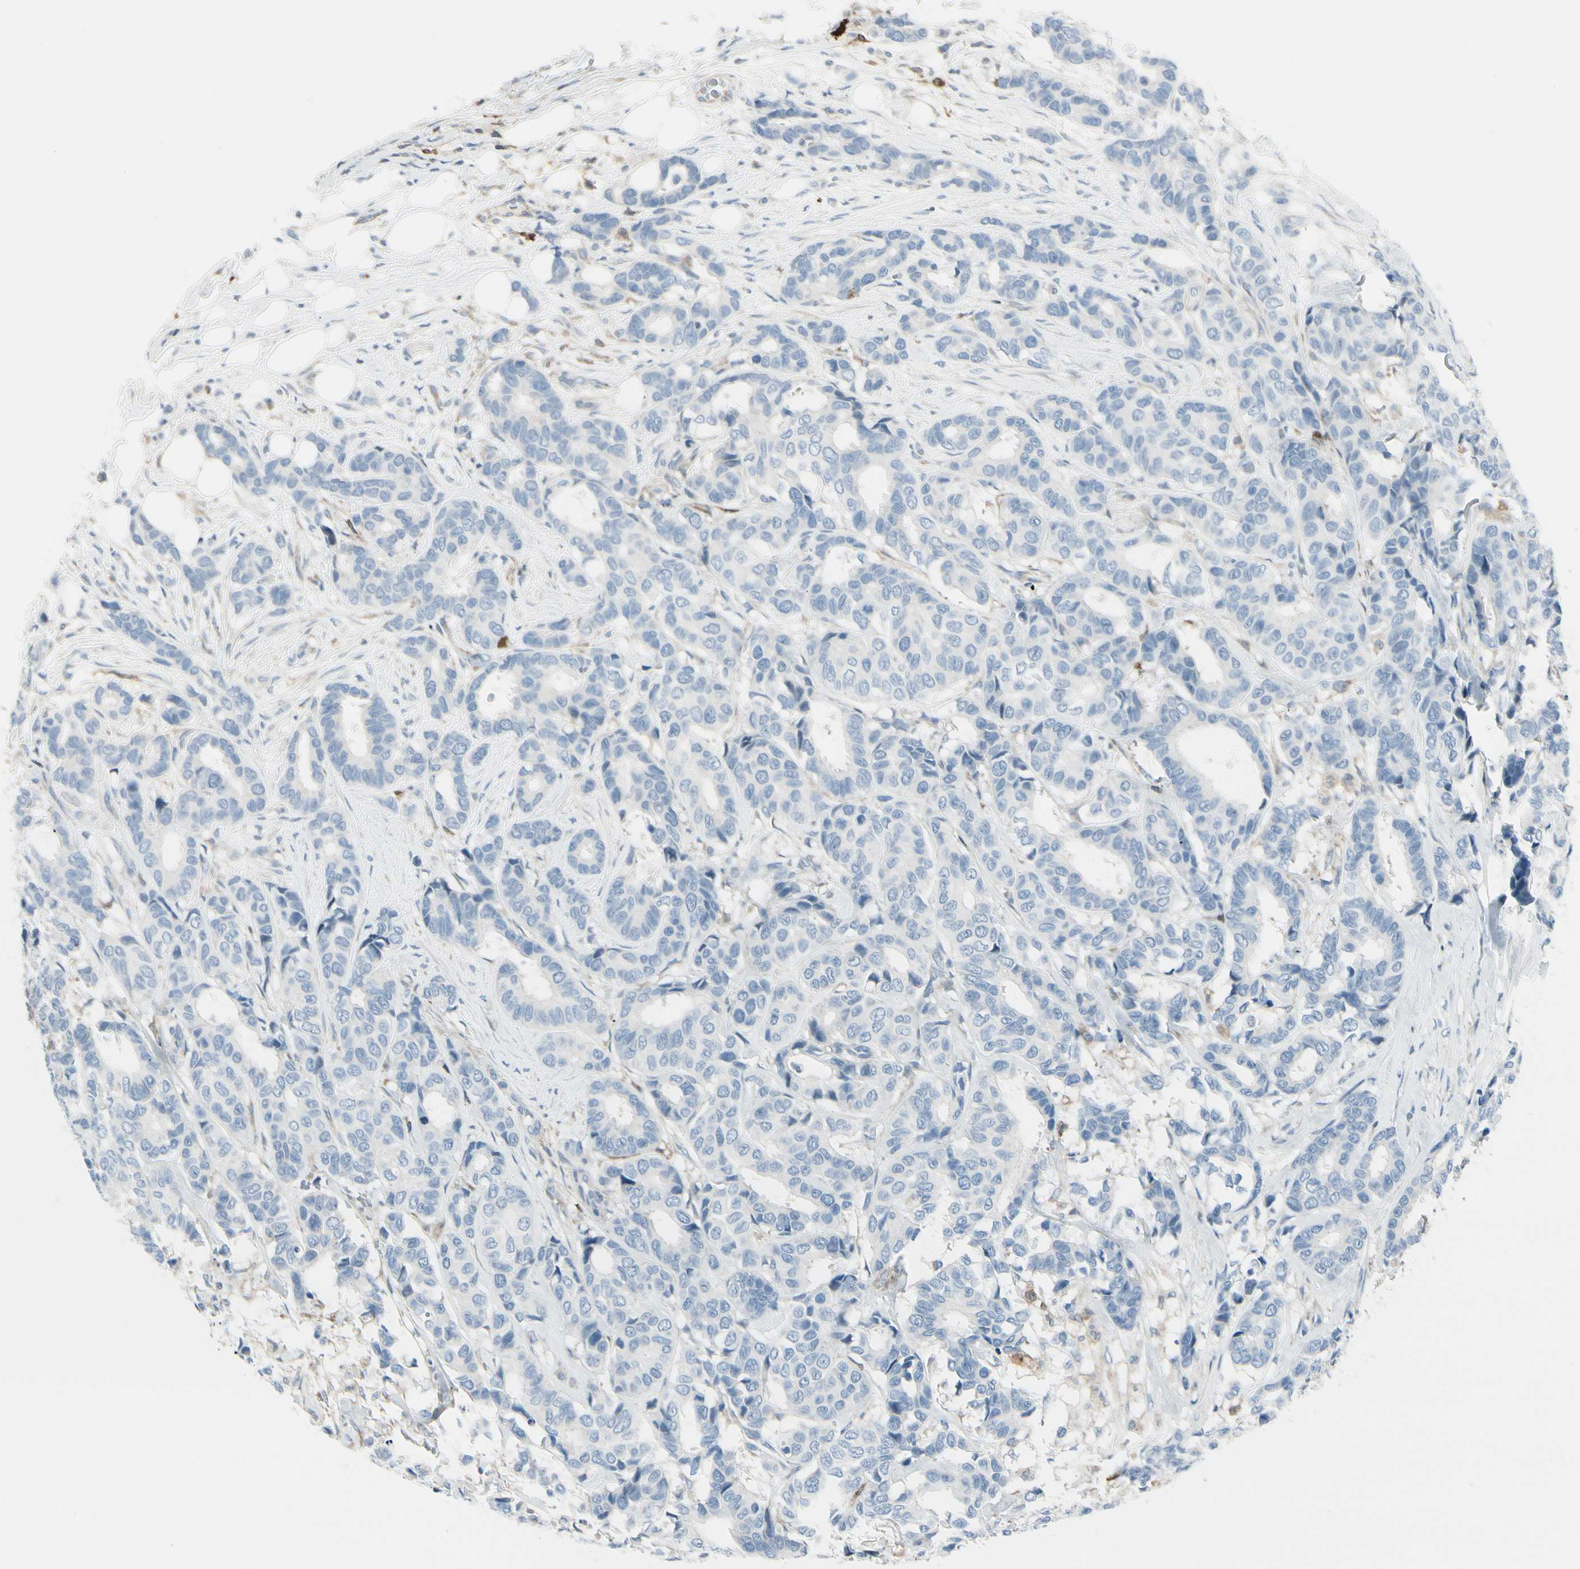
{"staining": {"intensity": "negative", "quantity": "none", "location": "none"}, "tissue": "breast cancer", "cell_type": "Tumor cells", "image_type": "cancer", "snomed": [{"axis": "morphology", "description": "Duct carcinoma"}, {"axis": "topography", "description": "Breast"}], "caption": "Immunohistochemical staining of human breast cancer (invasive ductal carcinoma) reveals no significant staining in tumor cells.", "gene": "TRAF1", "patient": {"sex": "female", "age": 87}}